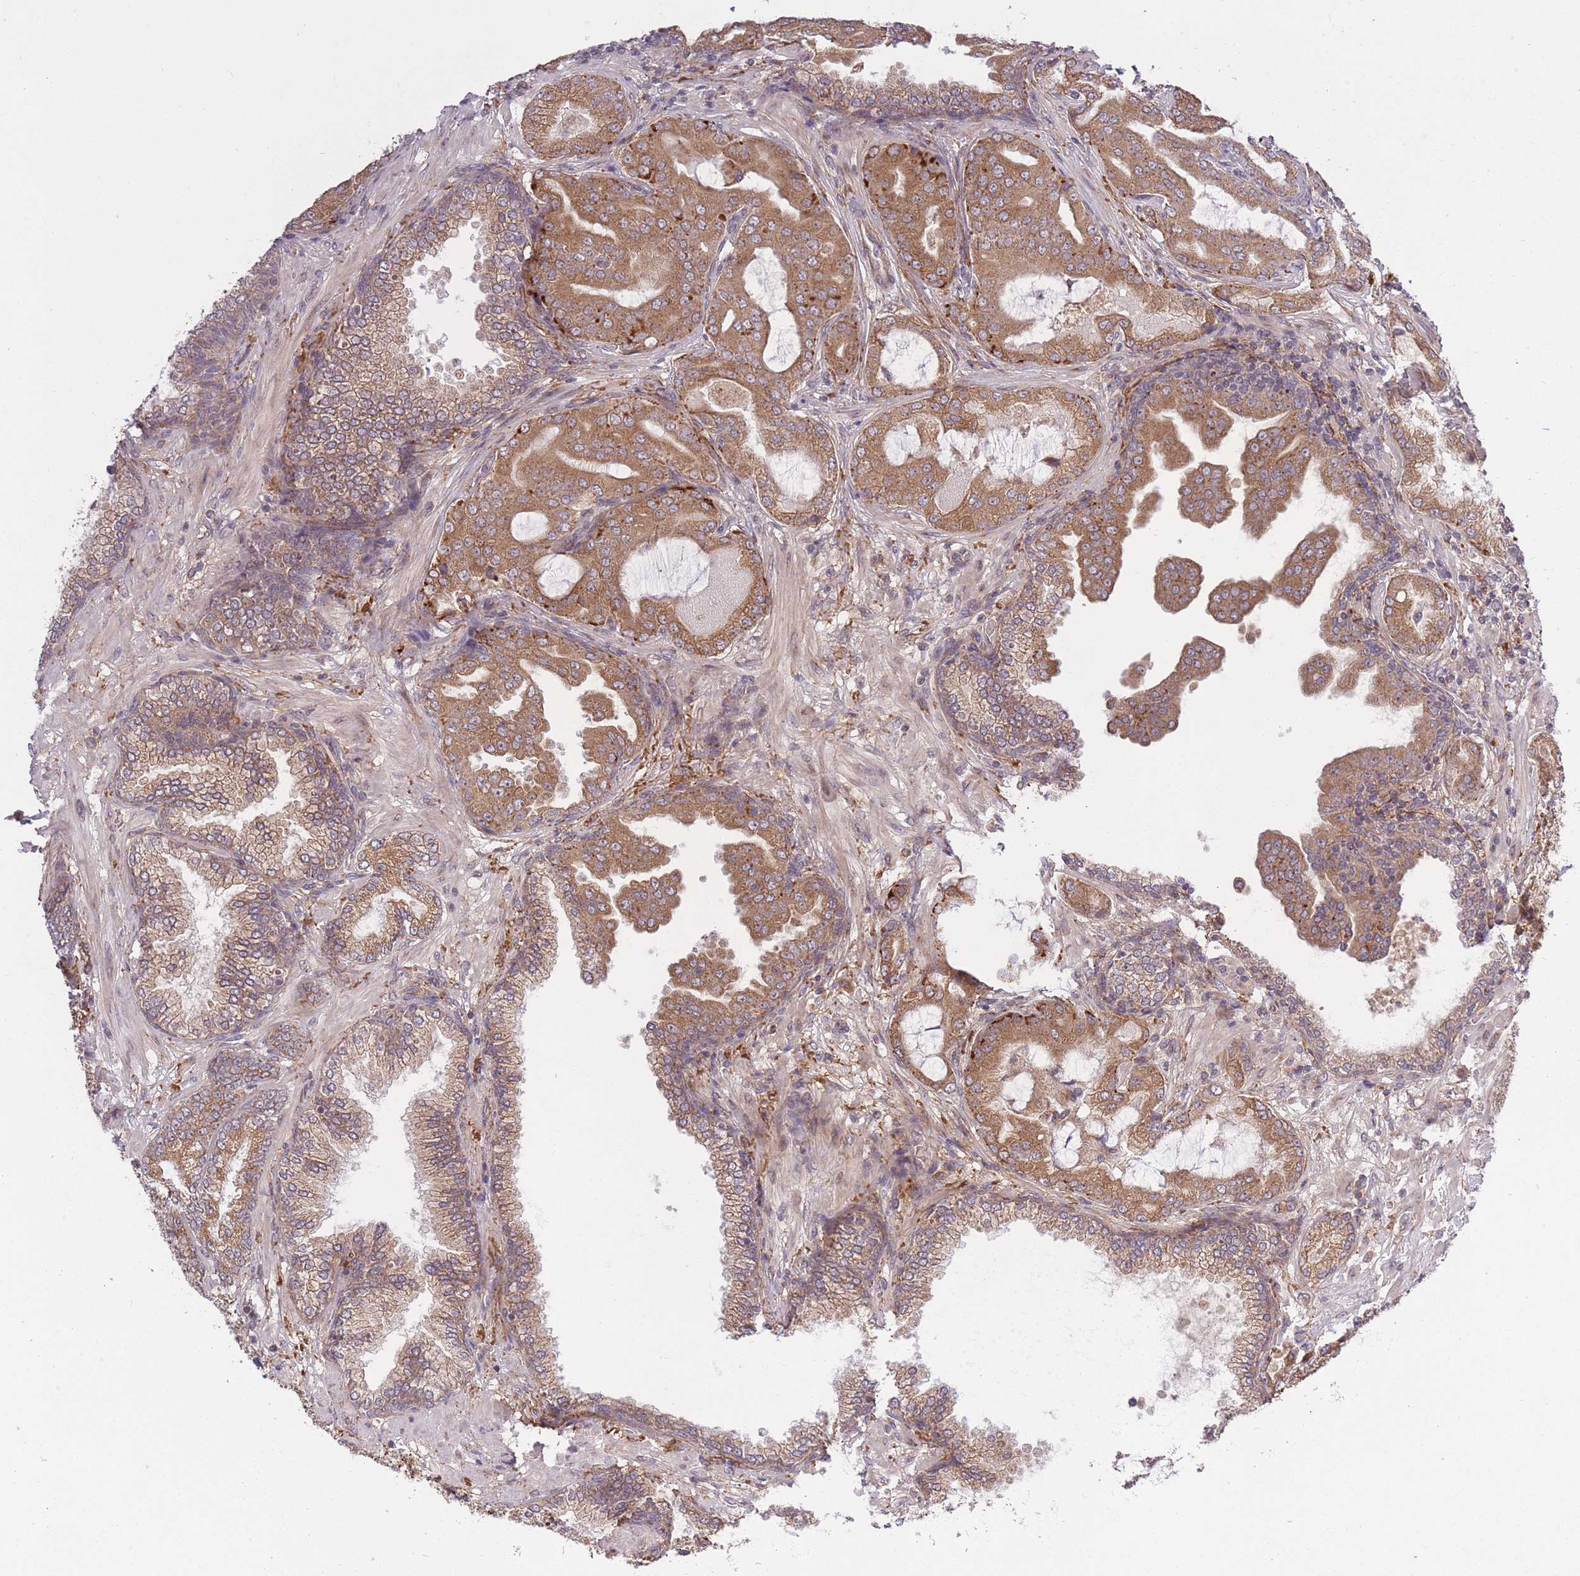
{"staining": {"intensity": "moderate", "quantity": ">75%", "location": "cytoplasmic/membranous"}, "tissue": "prostate cancer", "cell_type": "Tumor cells", "image_type": "cancer", "snomed": [{"axis": "morphology", "description": "Adenocarcinoma, High grade"}, {"axis": "topography", "description": "Prostate"}], "caption": "DAB immunohistochemical staining of human prostate cancer shows moderate cytoplasmic/membranous protein expression in approximately >75% of tumor cells.", "gene": "ZNF391", "patient": {"sex": "male", "age": 68}}